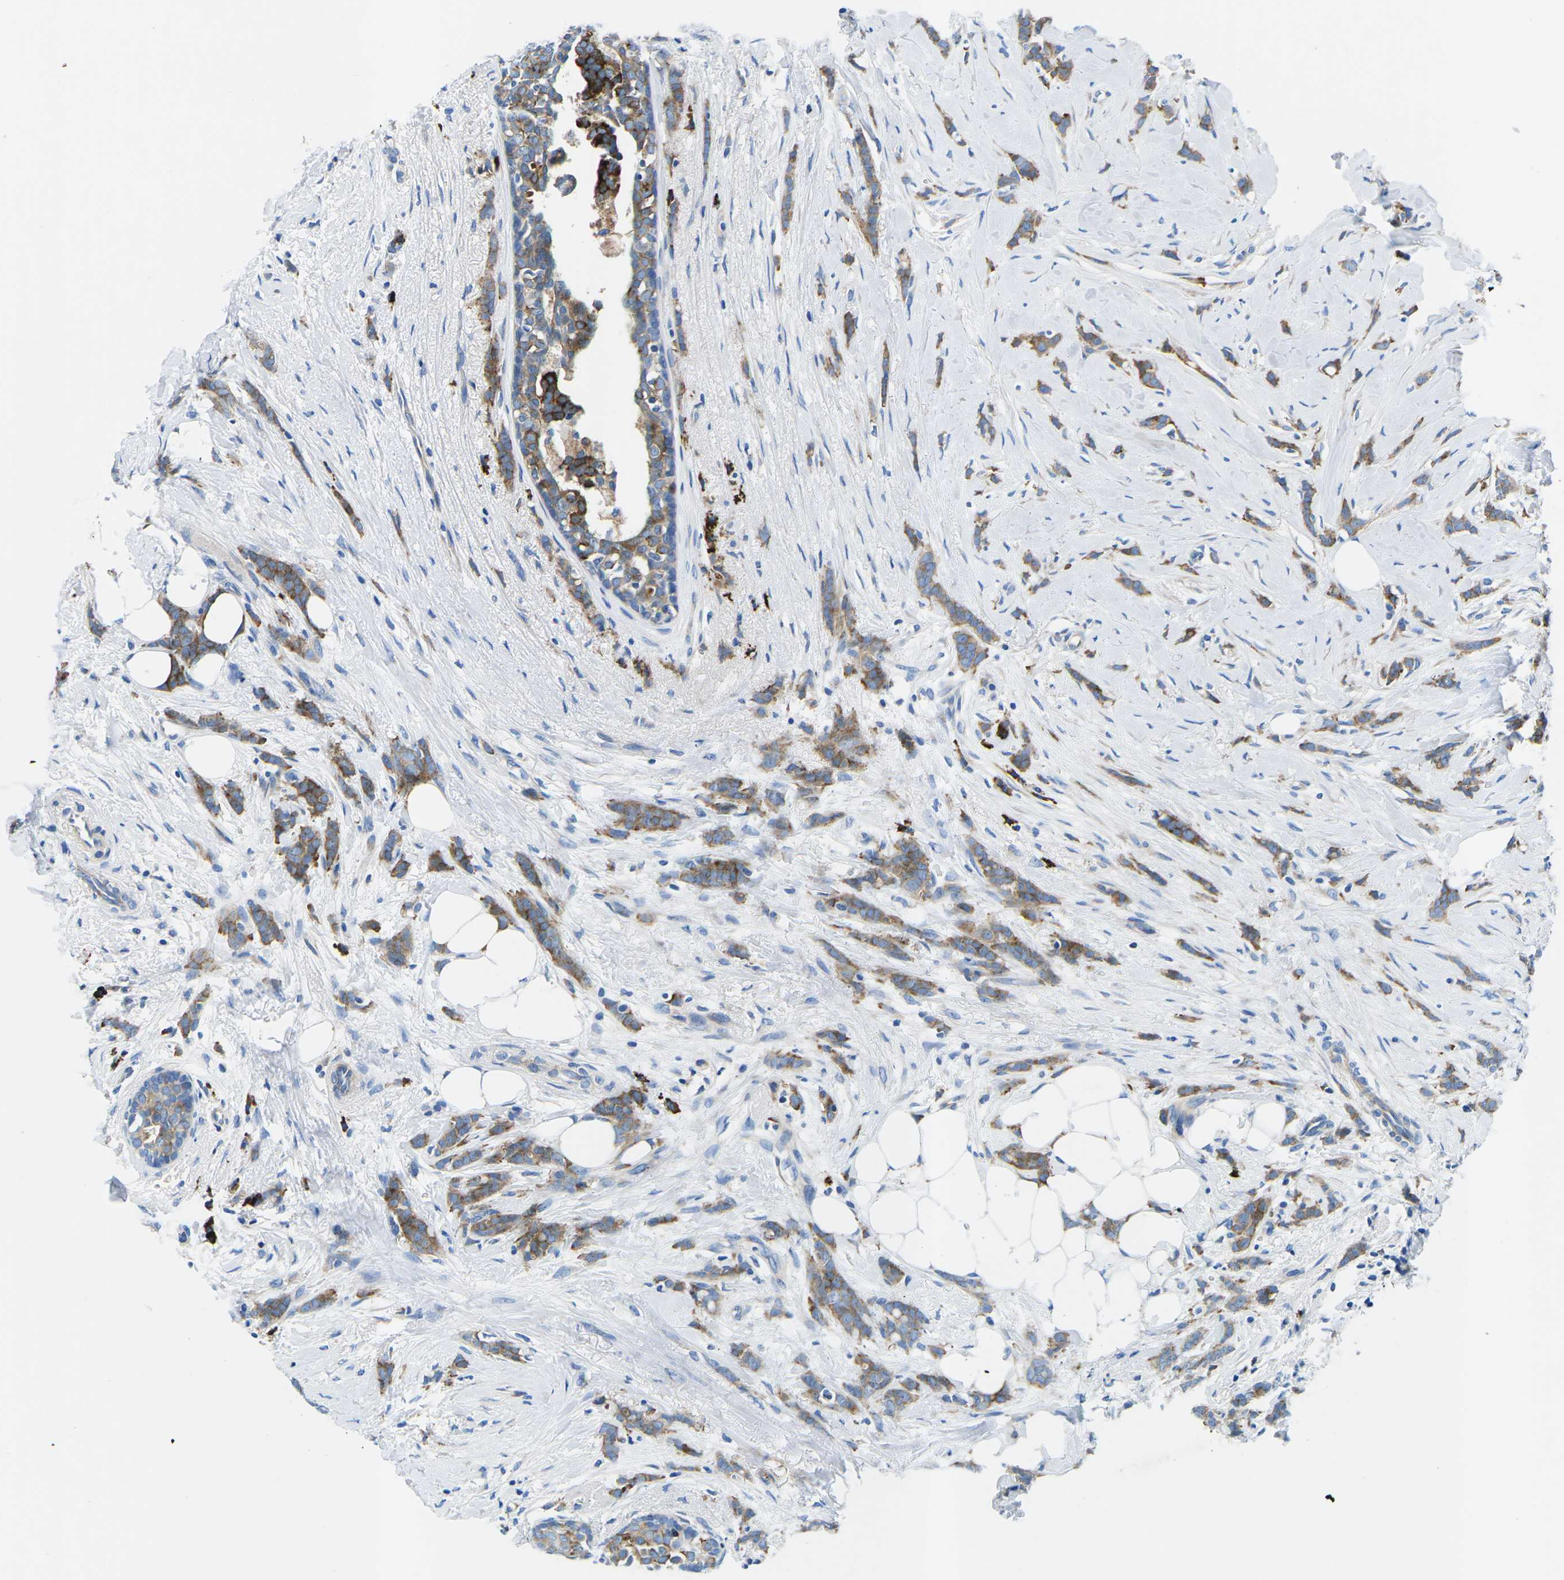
{"staining": {"intensity": "moderate", "quantity": ">75%", "location": "cytoplasmic/membranous"}, "tissue": "breast cancer", "cell_type": "Tumor cells", "image_type": "cancer", "snomed": [{"axis": "morphology", "description": "Lobular carcinoma, in situ"}, {"axis": "morphology", "description": "Lobular carcinoma"}, {"axis": "topography", "description": "Breast"}], "caption": "This is a photomicrograph of IHC staining of breast cancer, which shows moderate positivity in the cytoplasmic/membranous of tumor cells.", "gene": "MC4R", "patient": {"sex": "female", "age": 41}}